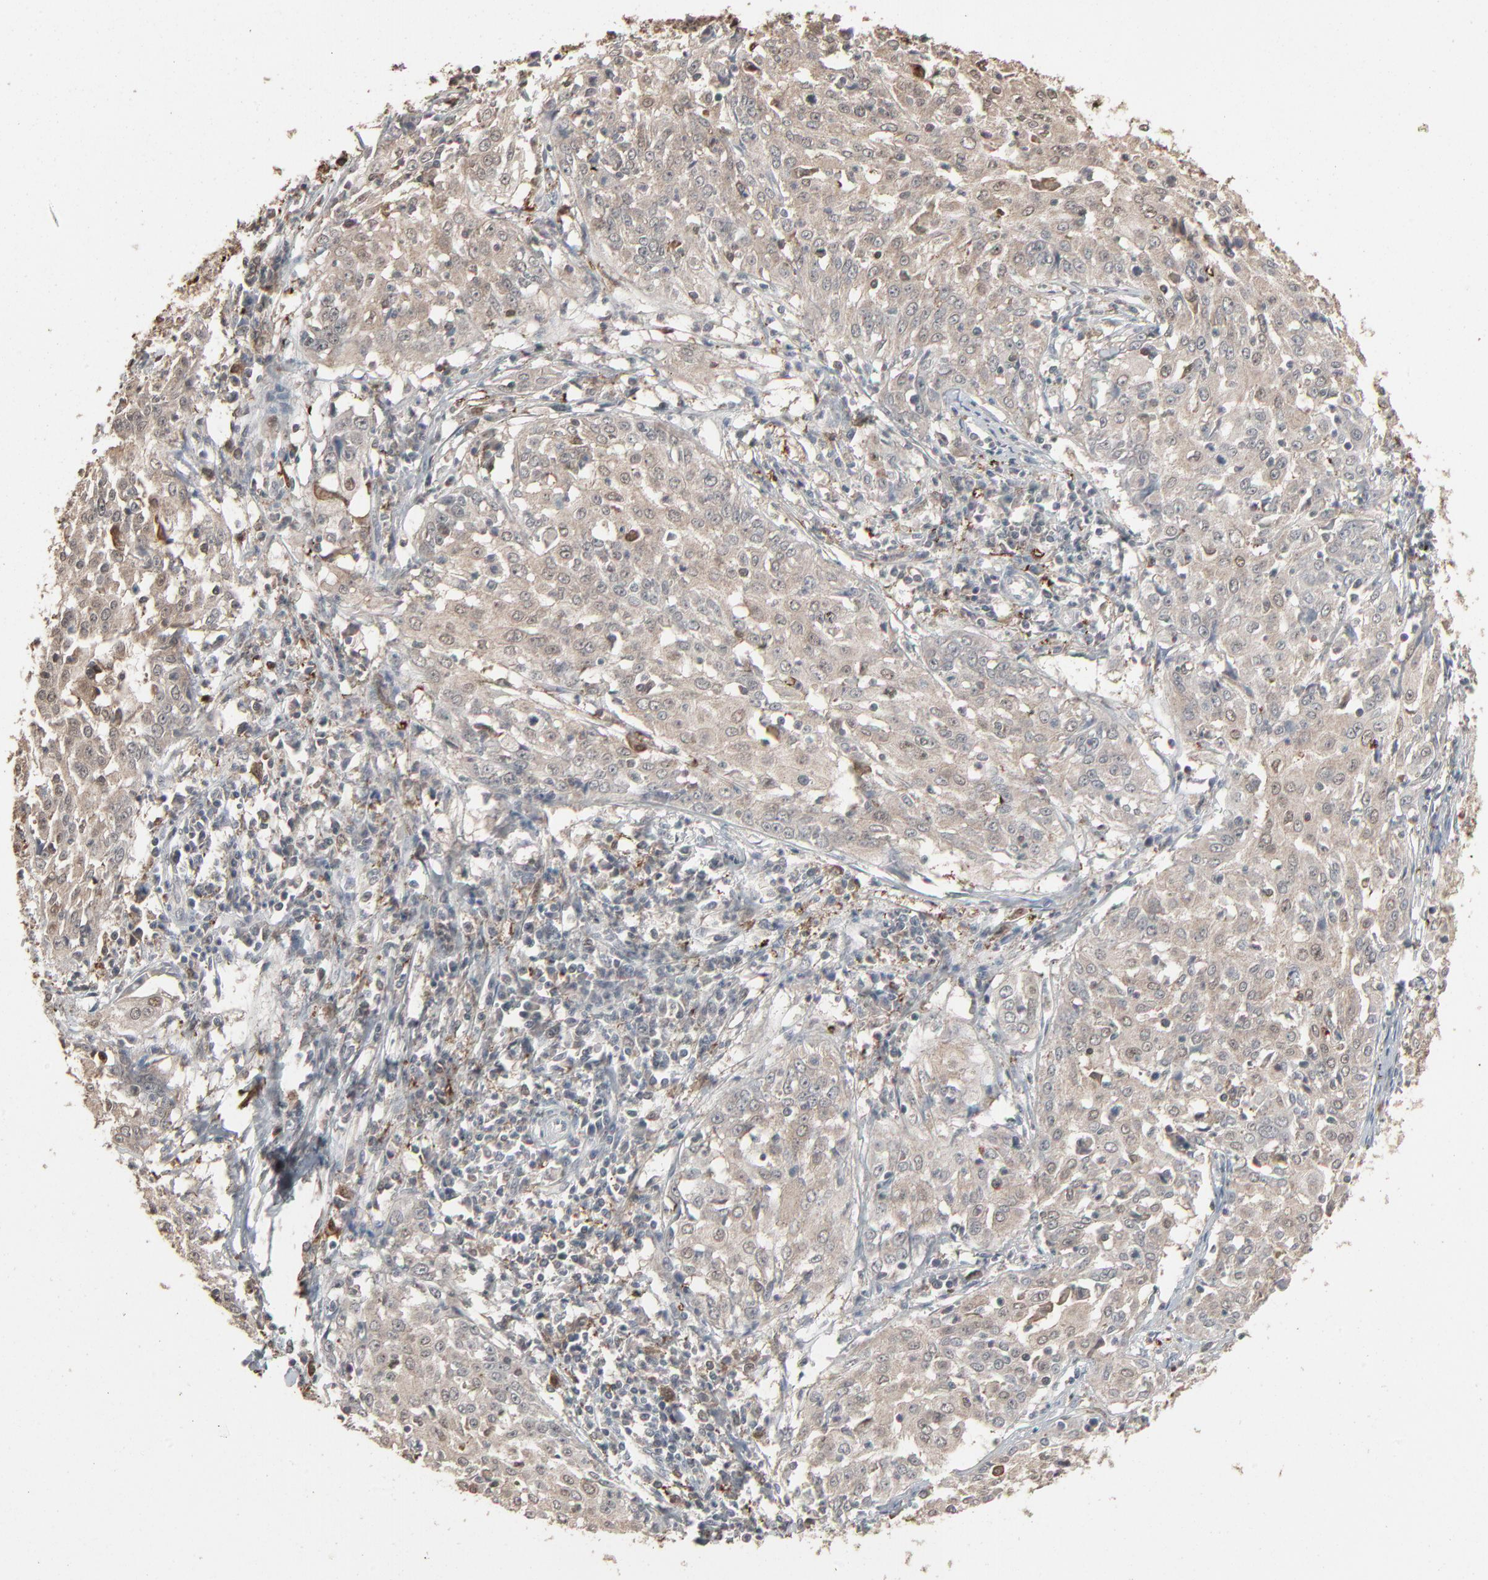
{"staining": {"intensity": "weak", "quantity": "25%-75%", "location": "cytoplasmic/membranous"}, "tissue": "cervical cancer", "cell_type": "Tumor cells", "image_type": "cancer", "snomed": [{"axis": "morphology", "description": "Squamous cell carcinoma, NOS"}, {"axis": "topography", "description": "Cervix"}], "caption": "Tumor cells reveal low levels of weak cytoplasmic/membranous staining in approximately 25%-75% of cells in squamous cell carcinoma (cervical).", "gene": "DOCK8", "patient": {"sex": "female", "age": 39}}